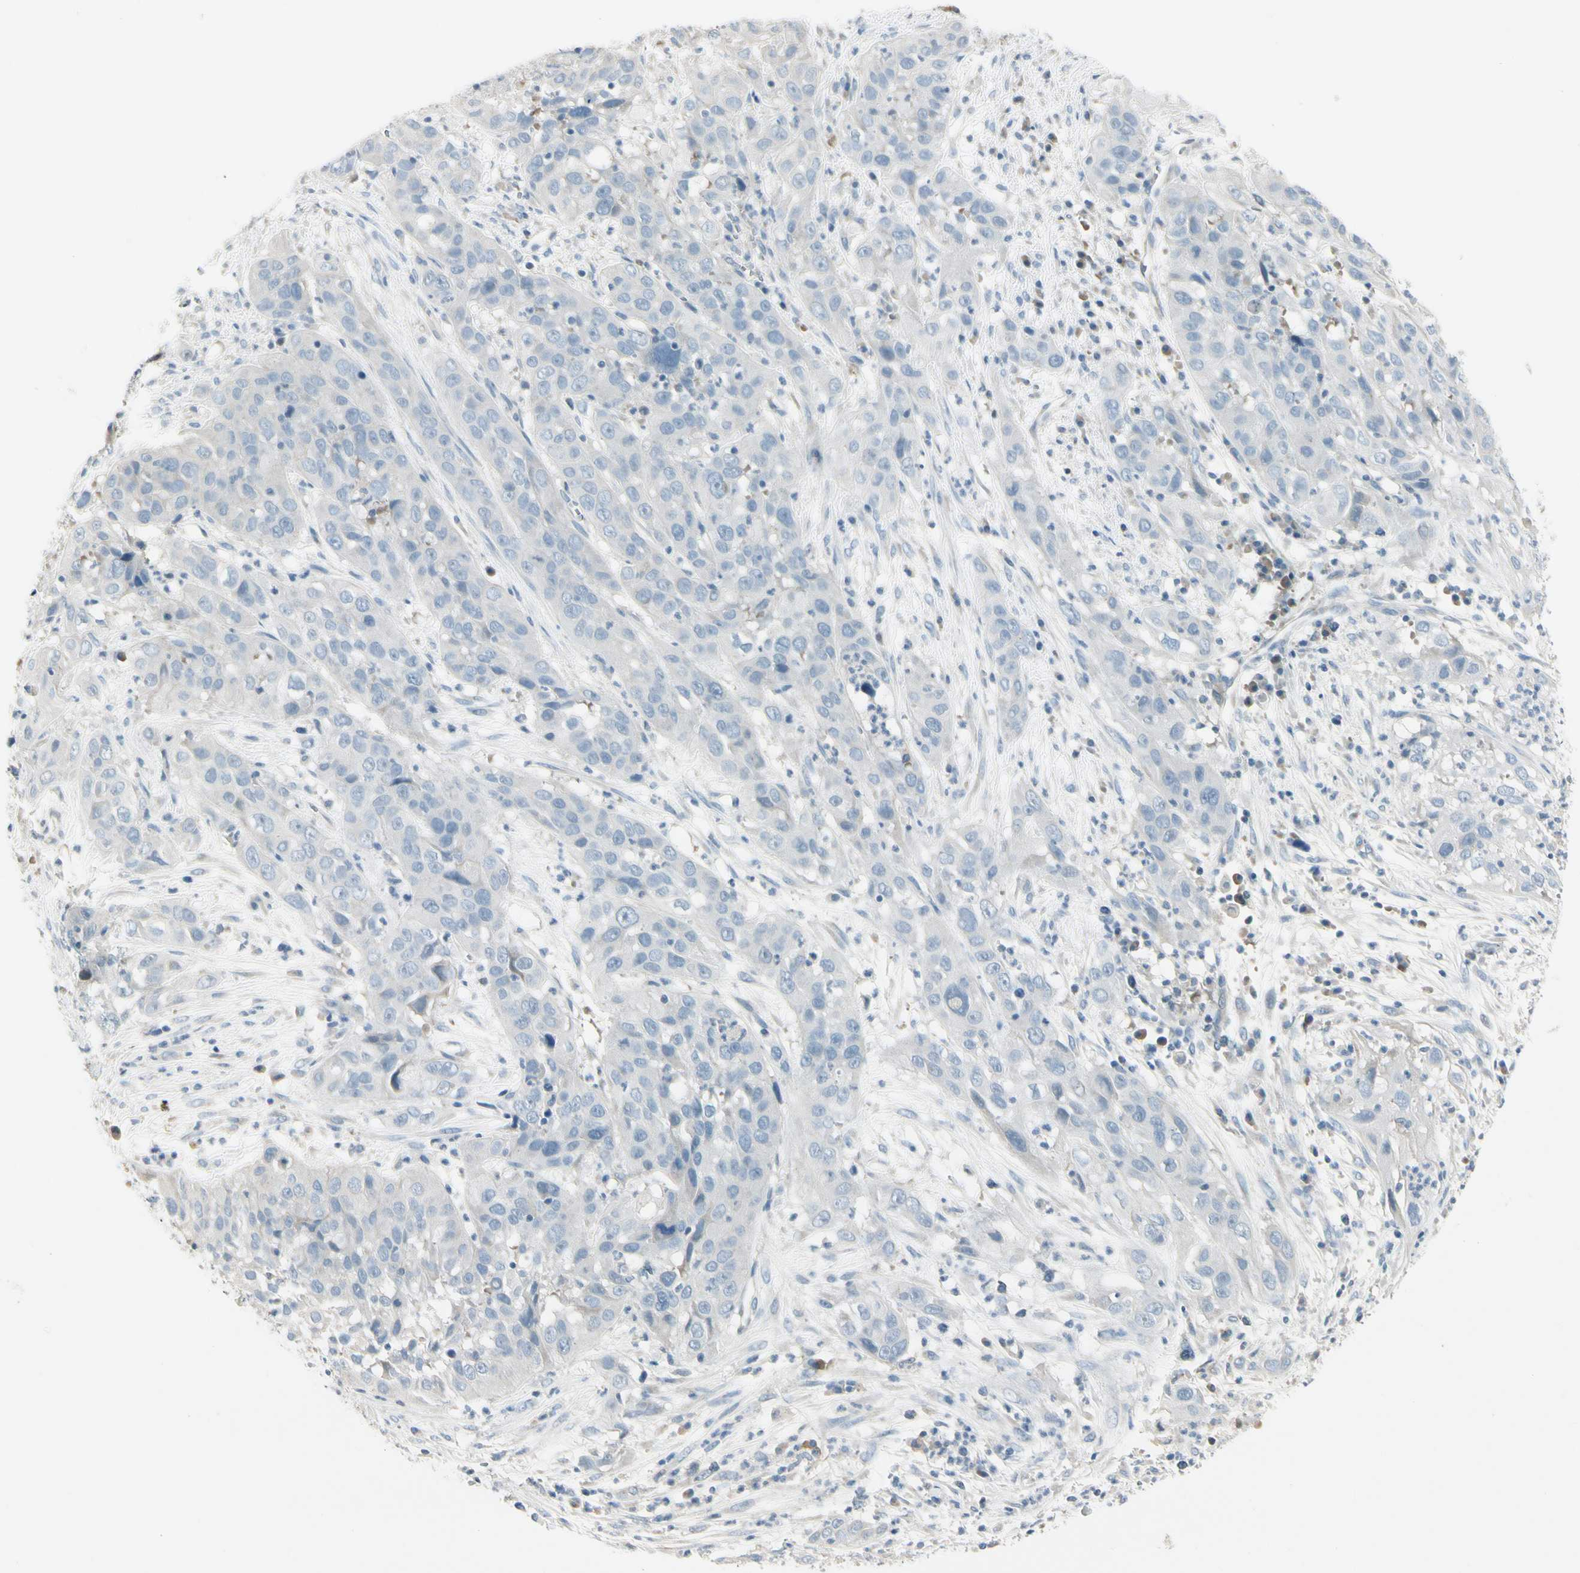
{"staining": {"intensity": "negative", "quantity": "none", "location": "none"}, "tissue": "cervical cancer", "cell_type": "Tumor cells", "image_type": "cancer", "snomed": [{"axis": "morphology", "description": "Squamous cell carcinoma, NOS"}, {"axis": "topography", "description": "Cervix"}], "caption": "This is an immunohistochemistry (IHC) image of cervical cancer (squamous cell carcinoma). There is no expression in tumor cells.", "gene": "CYP2E1", "patient": {"sex": "female", "age": 32}}